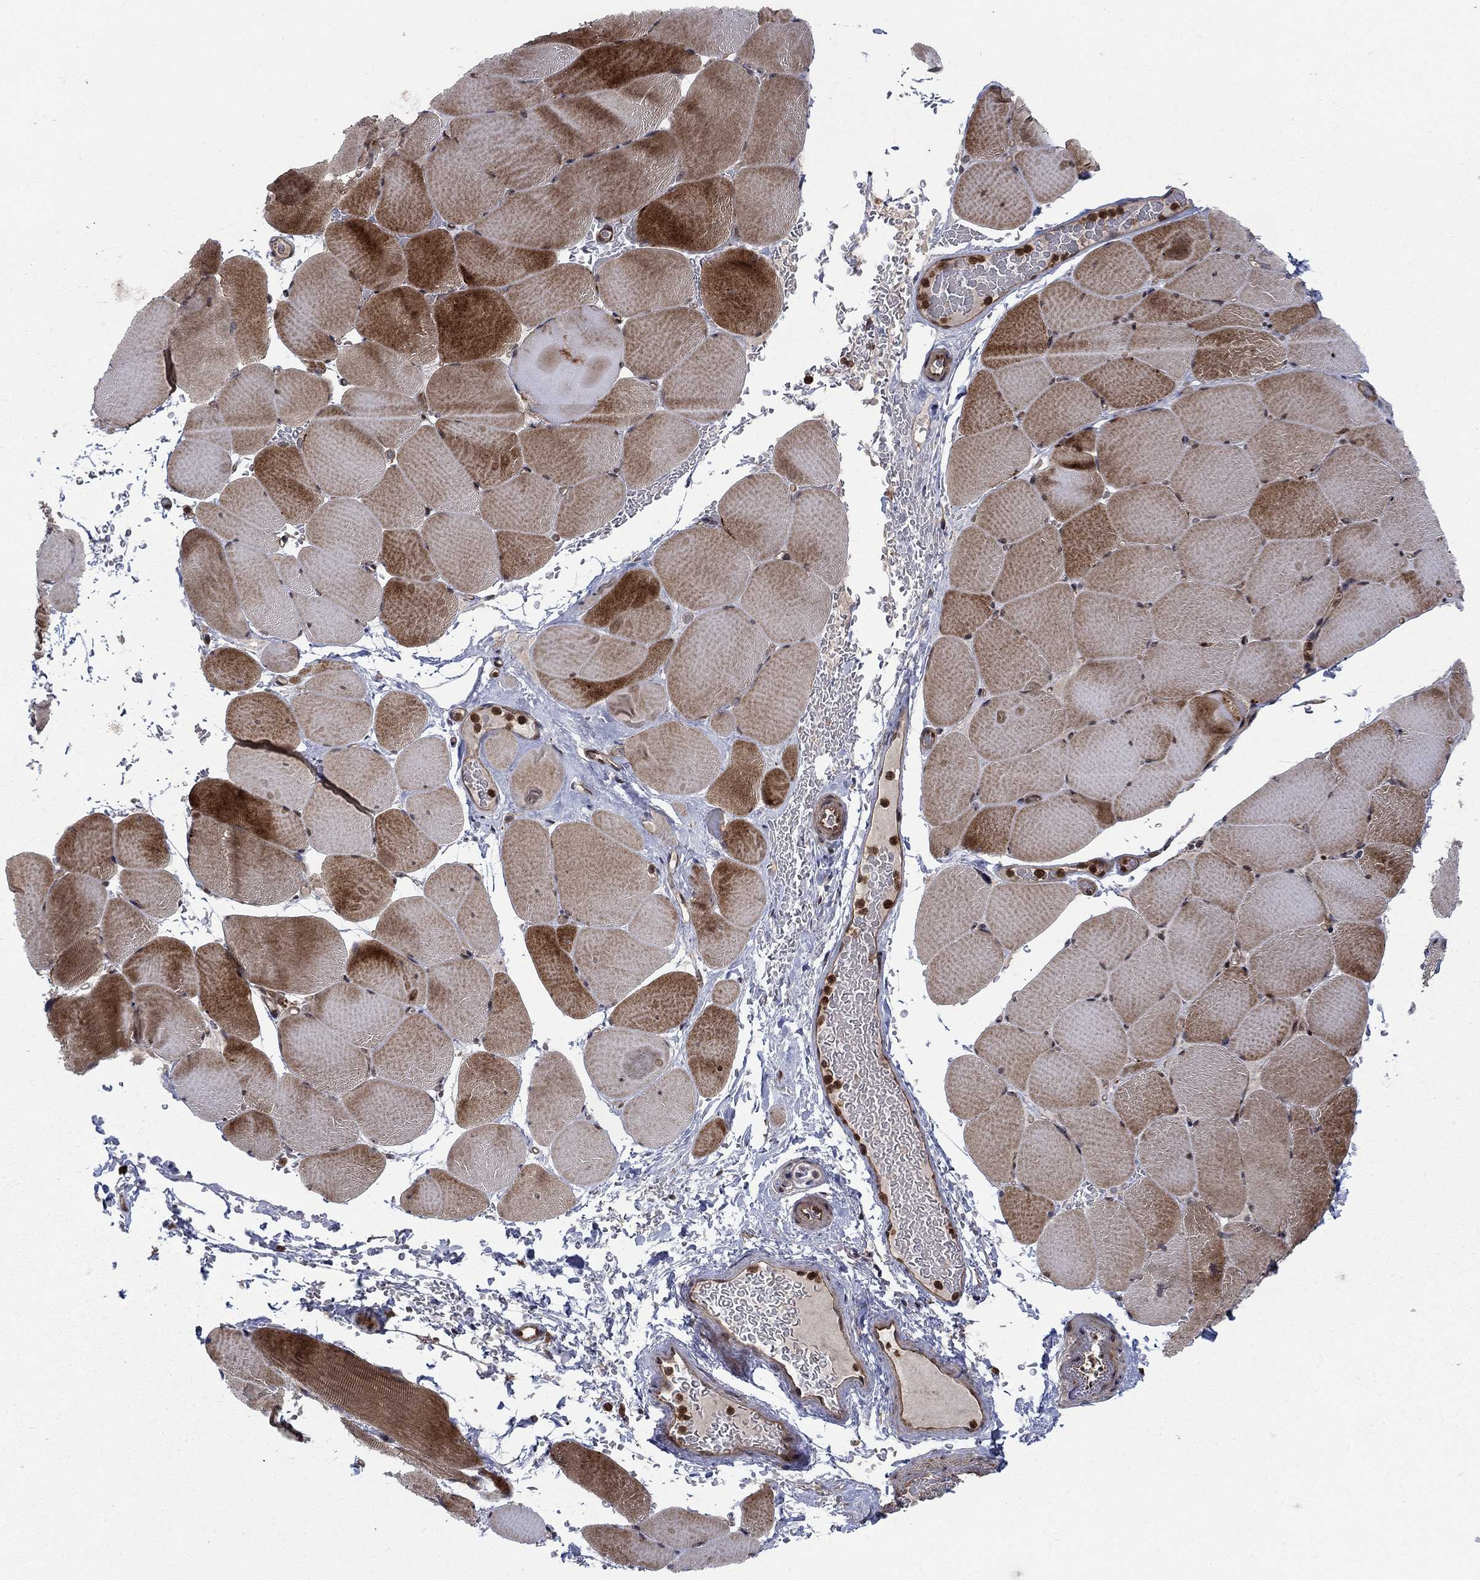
{"staining": {"intensity": "moderate", "quantity": ">75%", "location": "cytoplasmic/membranous,nuclear"}, "tissue": "skeletal muscle", "cell_type": "Myocytes", "image_type": "normal", "snomed": [{"axis": "morphology", "description": "Normal tissue, NOS"}, {"axis": "topography", "description": "Skeletal muscle"}], "caption": "IHC of unremarkable human skeletal muscle reveals medium levels of moderate cytoplasmic/membranous,nuclear expression in approximately >75% of myocytes.", "gene": "IFI35", "patient": {"sex": "female", "age": 37}}